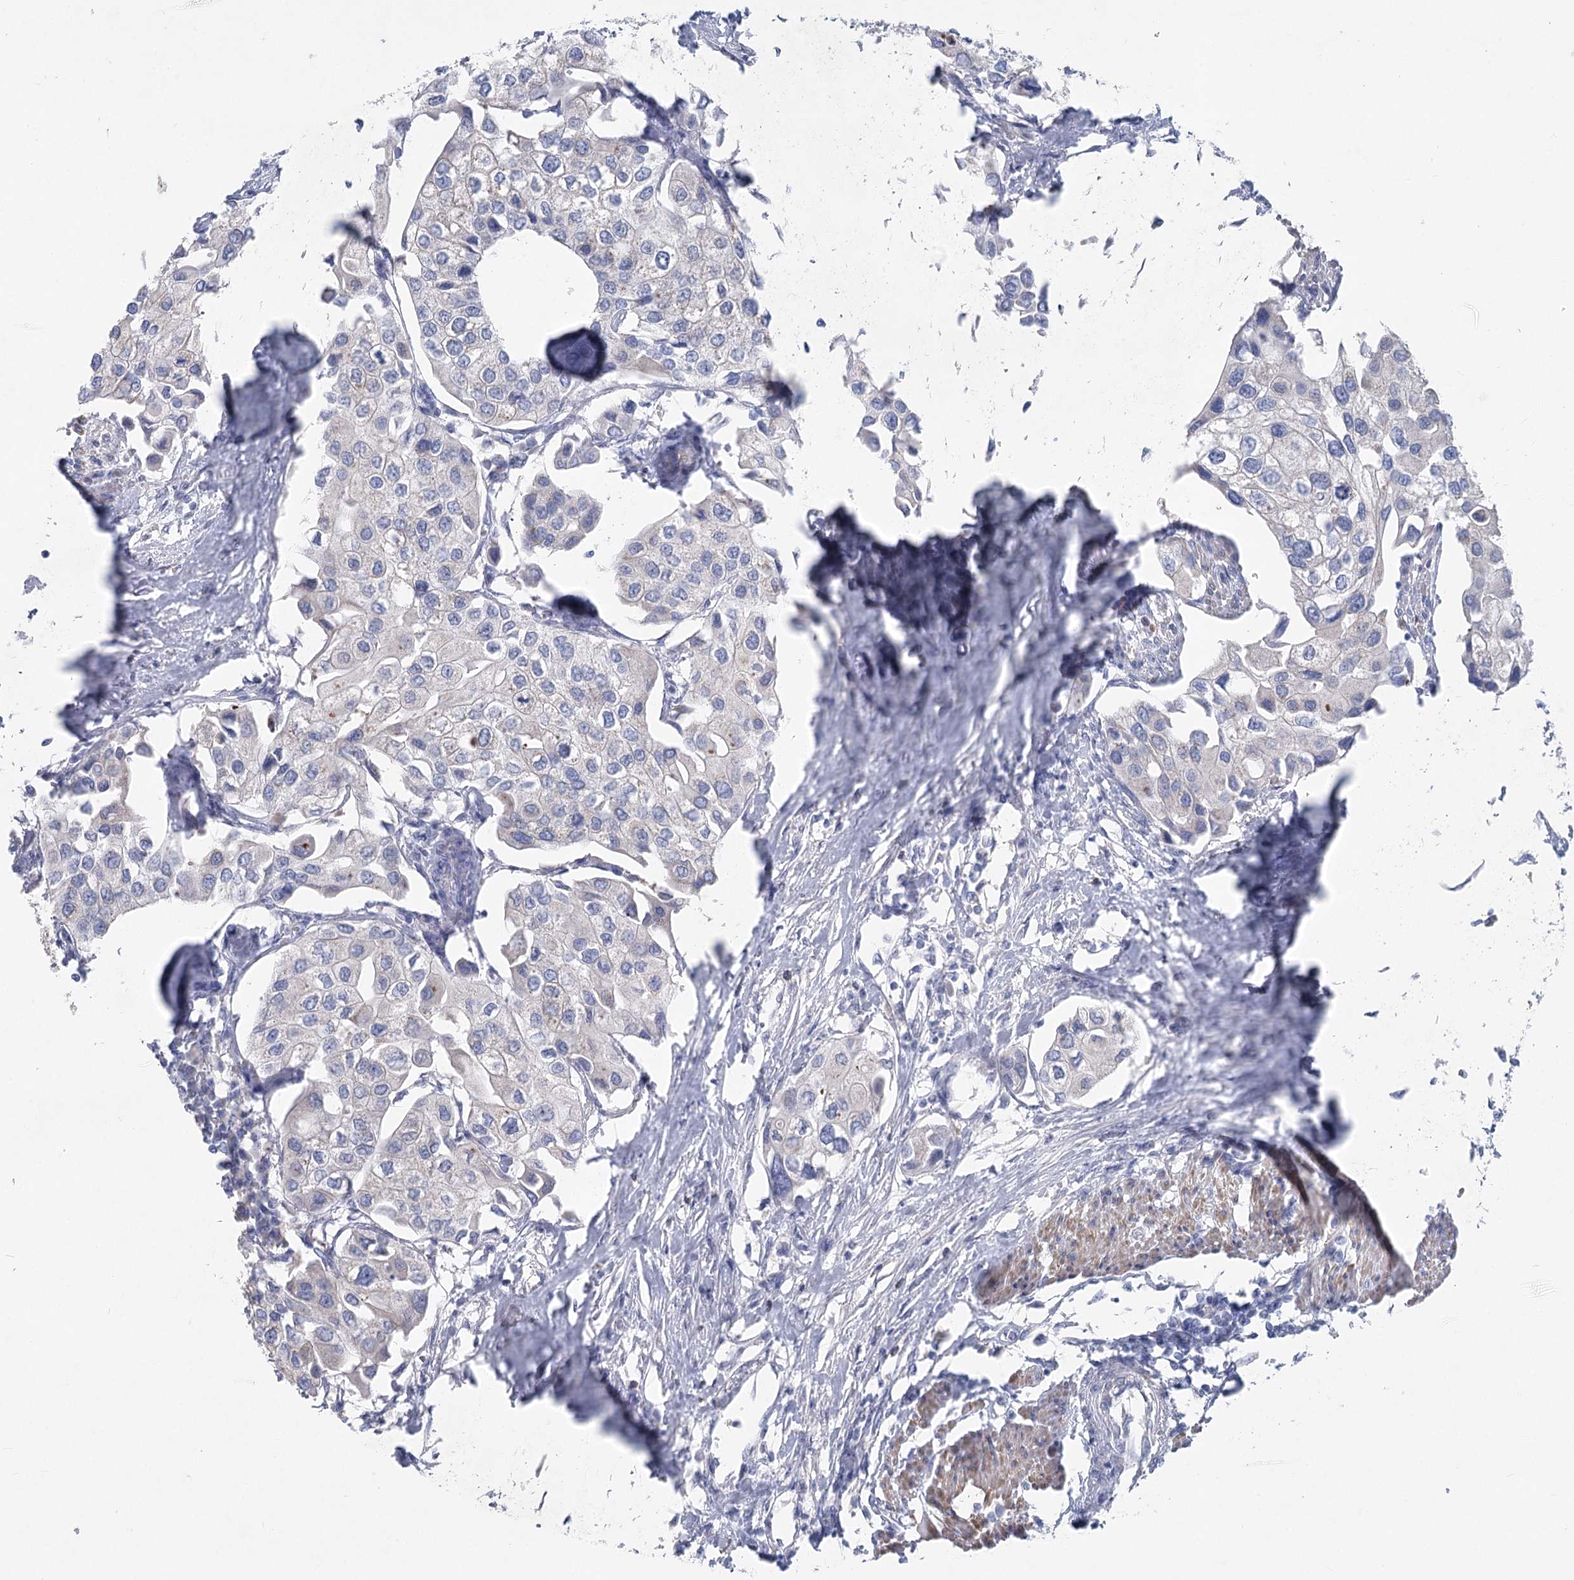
{"staining": {"intensity": "negative", "quantity": "none", "location": "none"}, "tissue": "urothelial cancer", "cell_type": "Tumor cells", "image_type": "cancer", "snomed": [{"axis": "morphology", "description": "Urothelial carcinoma, High grade"}, {"axis": "topography", "description": "Urinary bladder"}], "caption": "Tumor cells are negative for brown protein staining in urothelial carcinoma (high-grade). Nuclei are stained in blue.", "gene": "WDR74", "patient": {"sex": "male", "age": 64}}